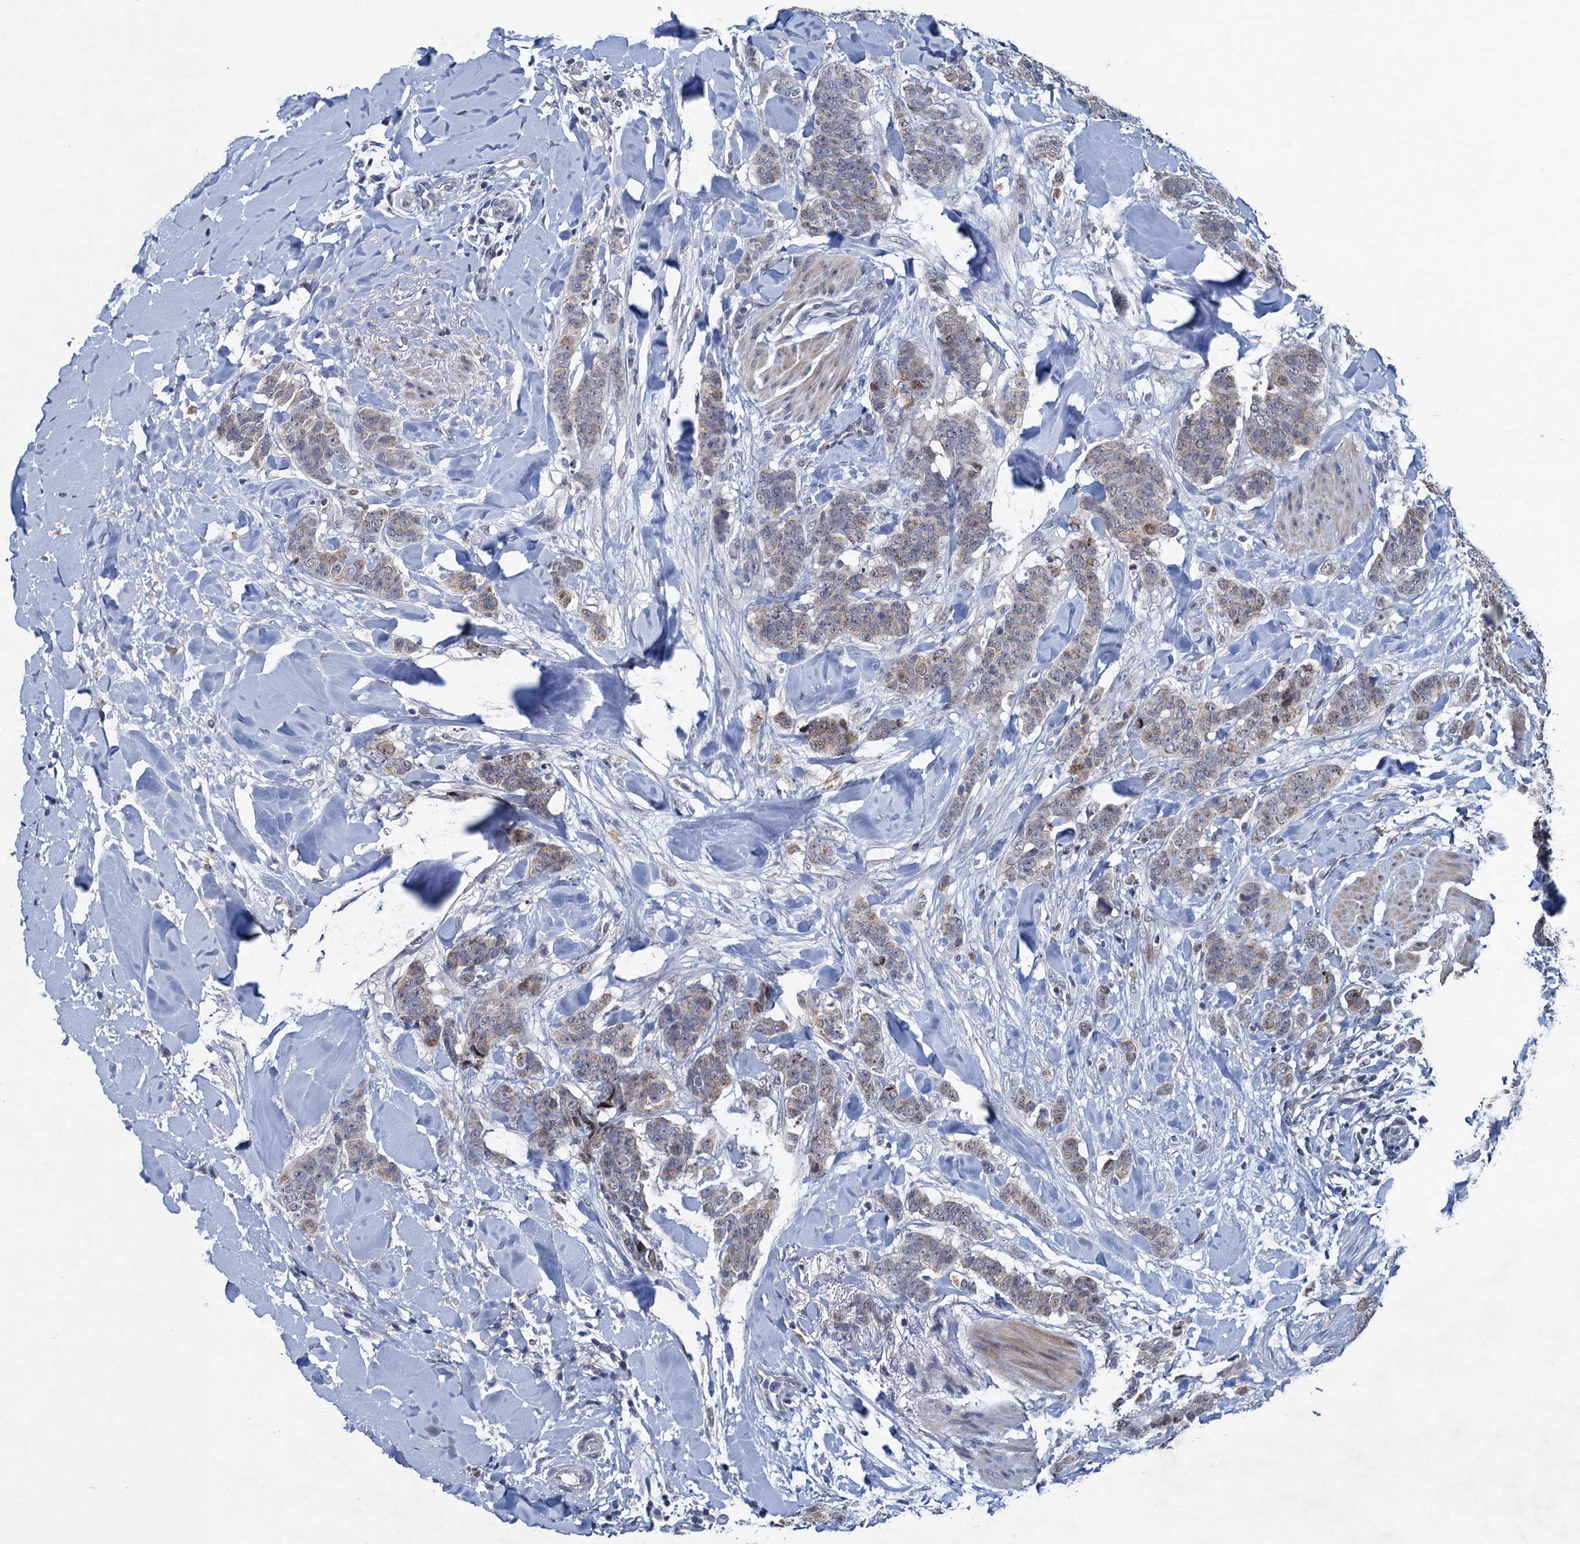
{"staining": {"intensity": "weak", "quantity": "25%-75%", "location": "cytoplasmic/membranous"}, "tissue": "breast cancer", "cell_type": "Tumor cells", "image_type": "cancer", "snomed": [{"axis": "morphology", "description": "Duct carcinoma"}, {"axis": "topography", "description": "Breast"}], "caption": "A high-resolution image shows IHC staining of breast cancer (intraductal carcinoma), which shows weak cytoplasmic/membranous positivity in approximately 25%-75% of tumor cells.", "gene": "ATOSA", "patient": {"sex": "female", "age": 40}}